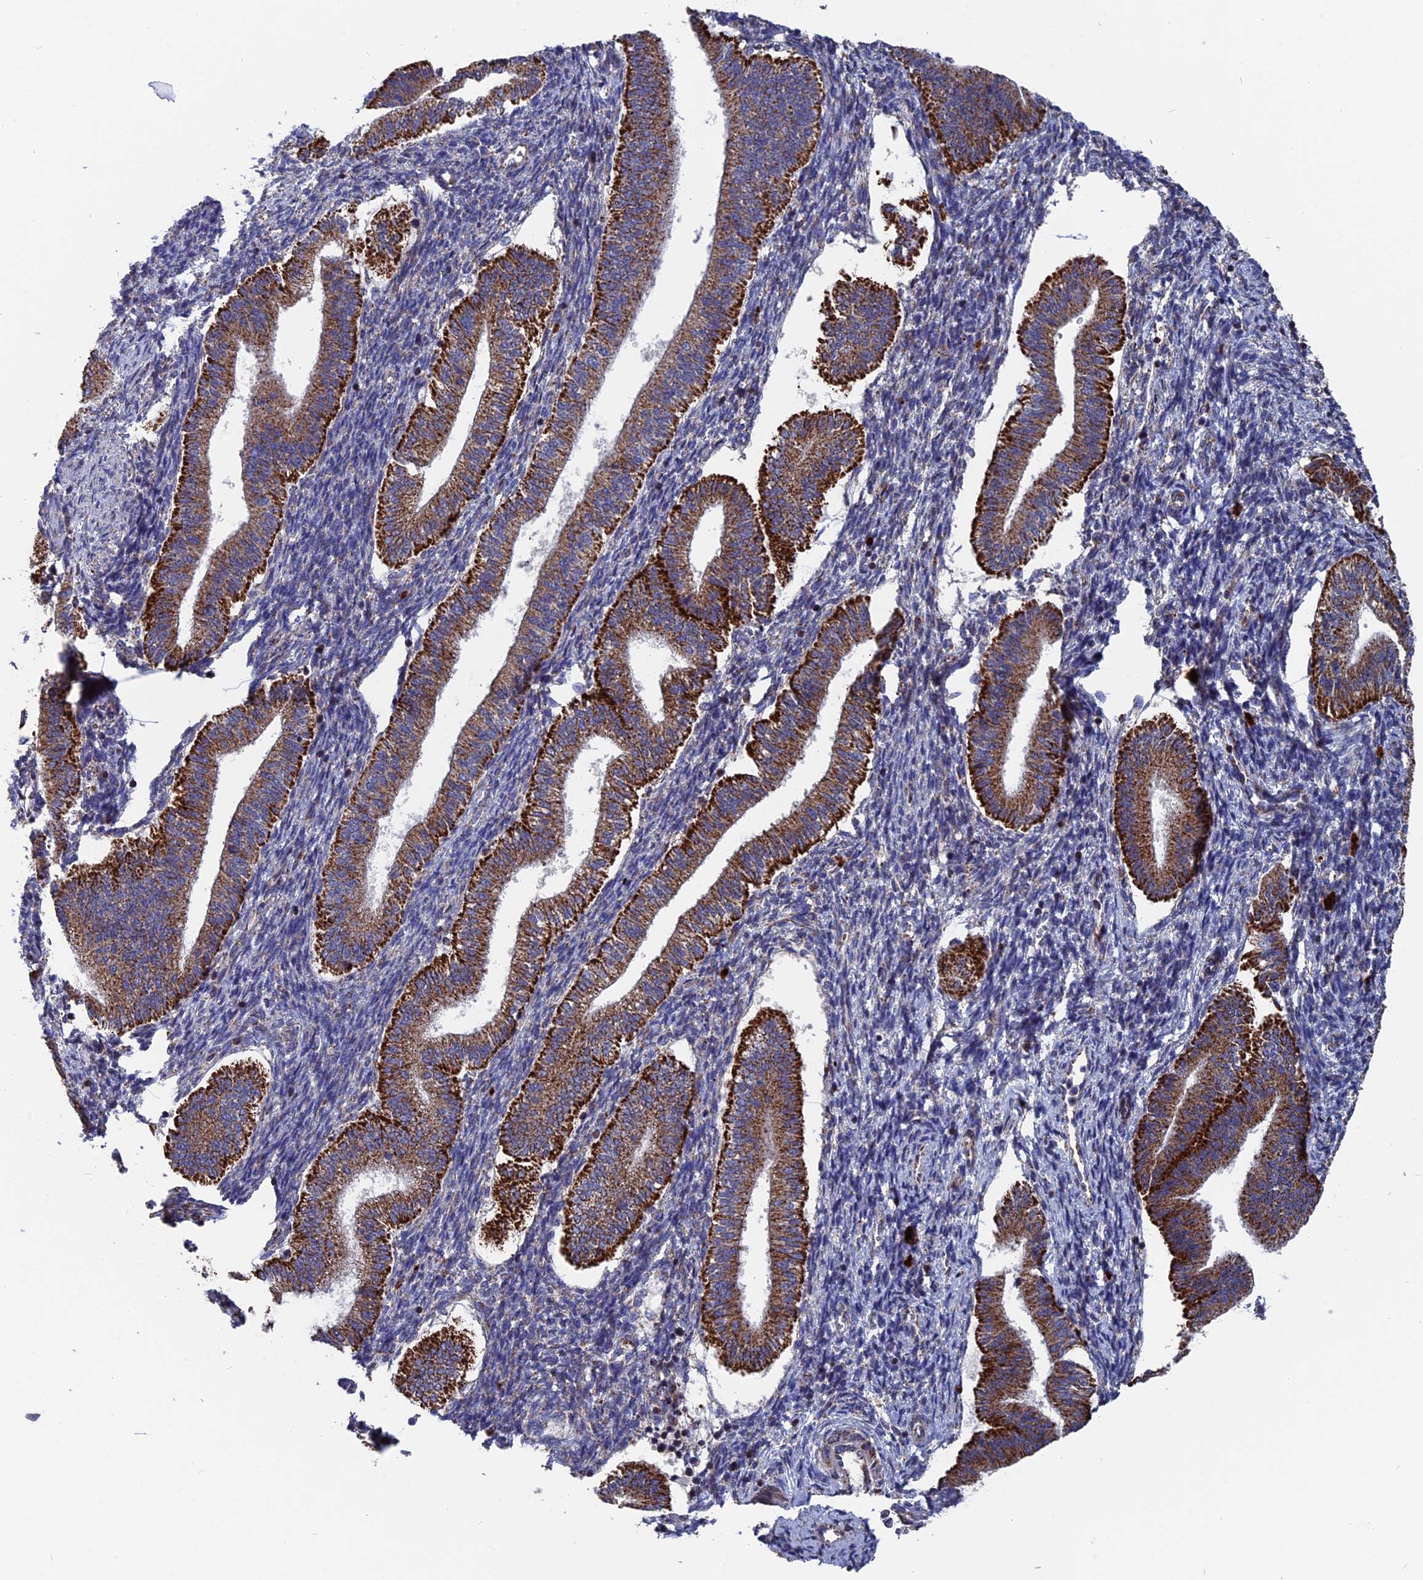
{"staining": {"intensity": "negative", "quantity": "none", "location": "none"}, "tissue": "endometrium", "cell_type": "Cells in endometrial stroma", "image_type": "normal", "snomed": [{"axis": "morphology", "description": "Normal tissue, NOS"}, {"axis": "topography", "description": "Endometrium"}], "caption": "Immunohistochemistry (IHC) of benign human endometrium displays no staining in cells in endometrial stroma.", "gene": "TGFA", "patient": {"sex": "female", "age": 24}}